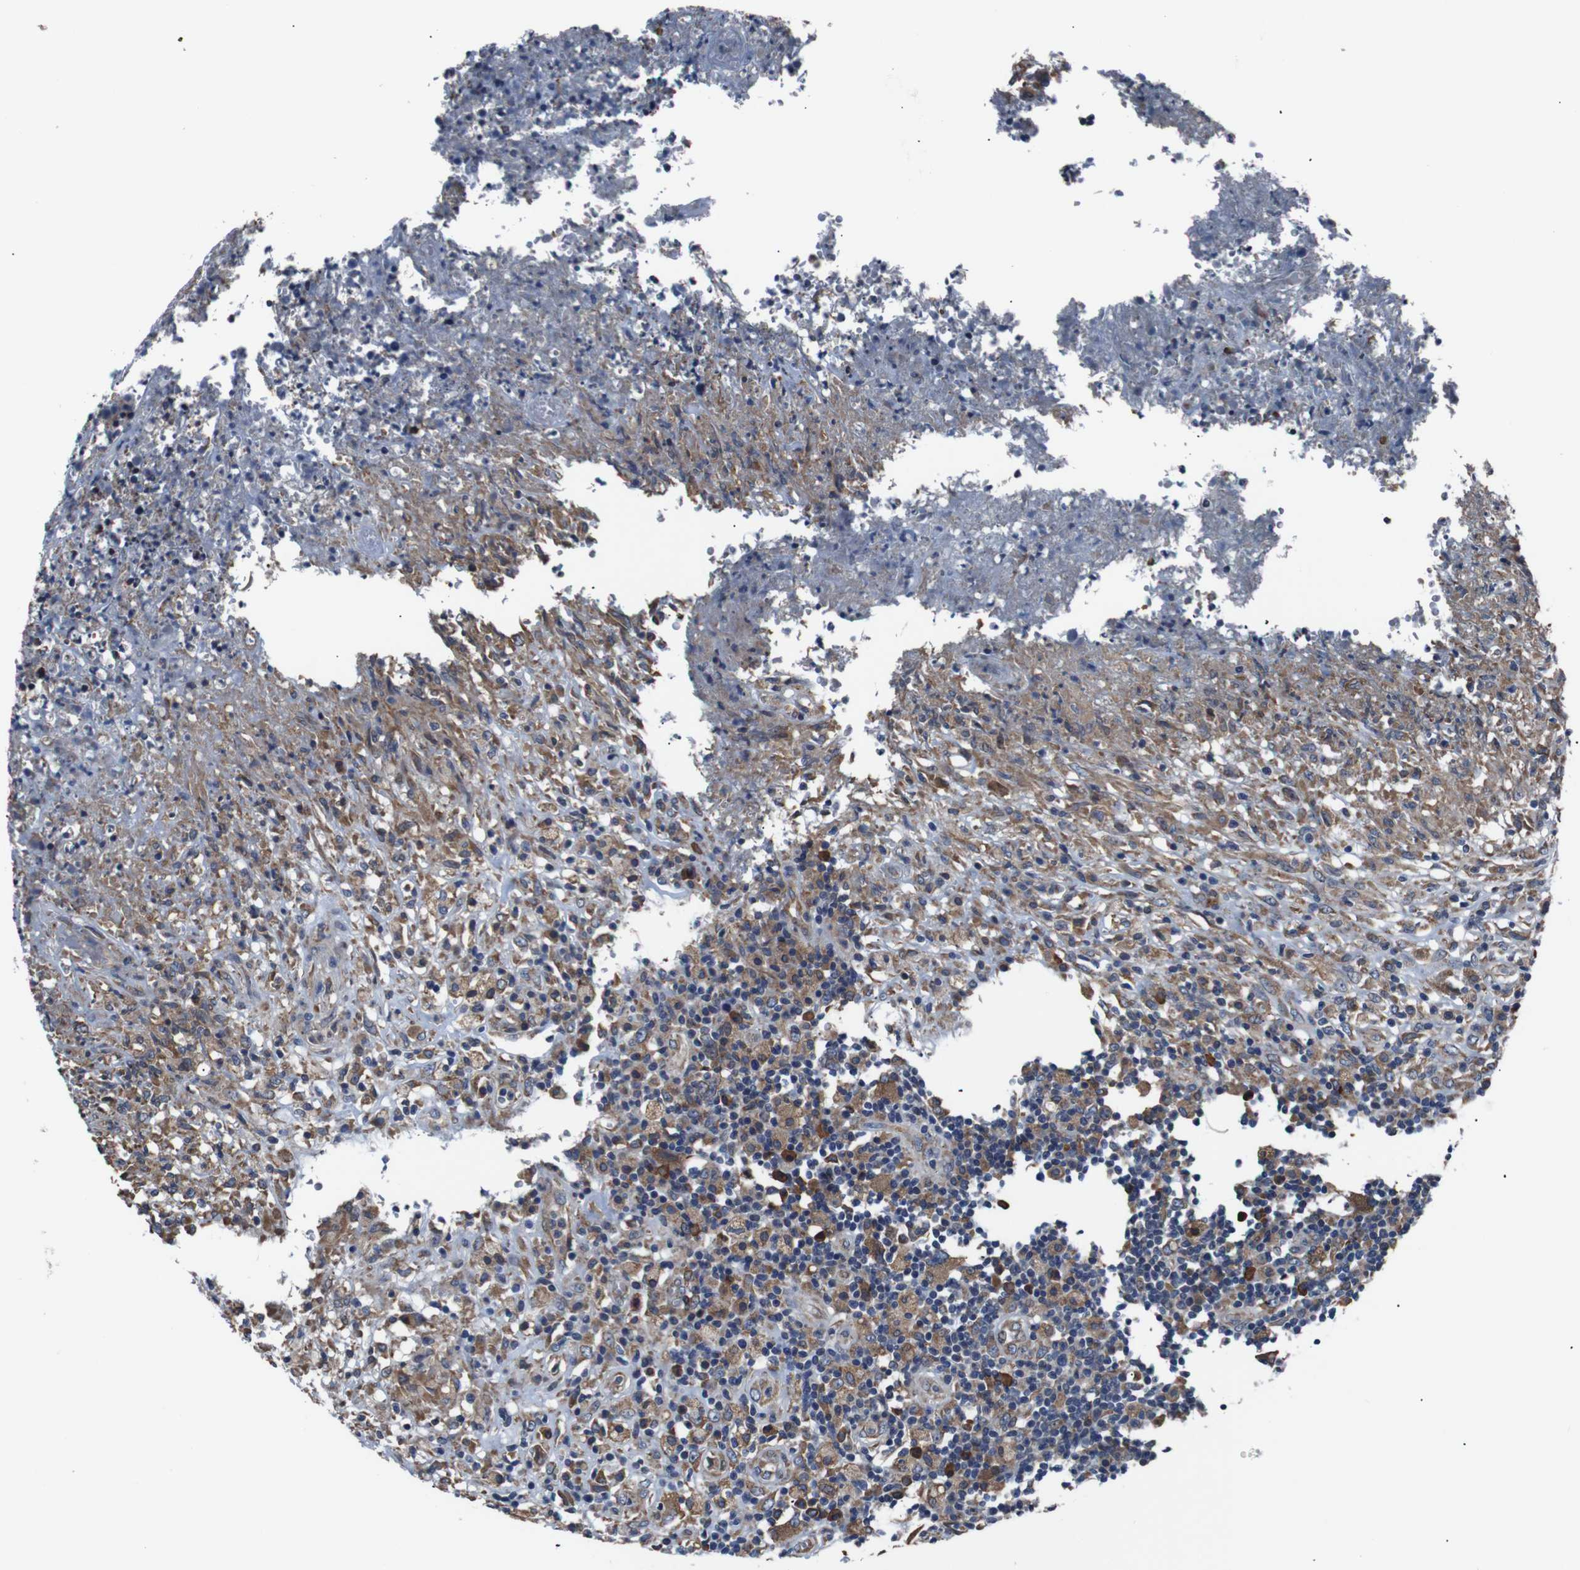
{"staining": {"intensity": "moderate", "quantity": ">75%", "location": "cytoplasmic/membranous"}, "tissue": "lymphoma", "cell_type": "Tumor cells", "image_type": "cancer", "snomed": [{"axis": "morphology", "description": "Malignant lymphoma, non-Hodgkin's type, High grade"}, {"axis": "topography", "description": "Lymph node"}], "caption": "Protein expression analysis of human high-grade malignant lymphoma, non-Hodgkin's type reveals moderate cytoplasmic/membranous expression in about >75% of tumor cells. (DAB (3,3'-diaminobenzidine) IHC with brightfield microscopy, high magnification).", "gene": "SIGMAR1", "patient": {"sex": "female", "age": 84}}